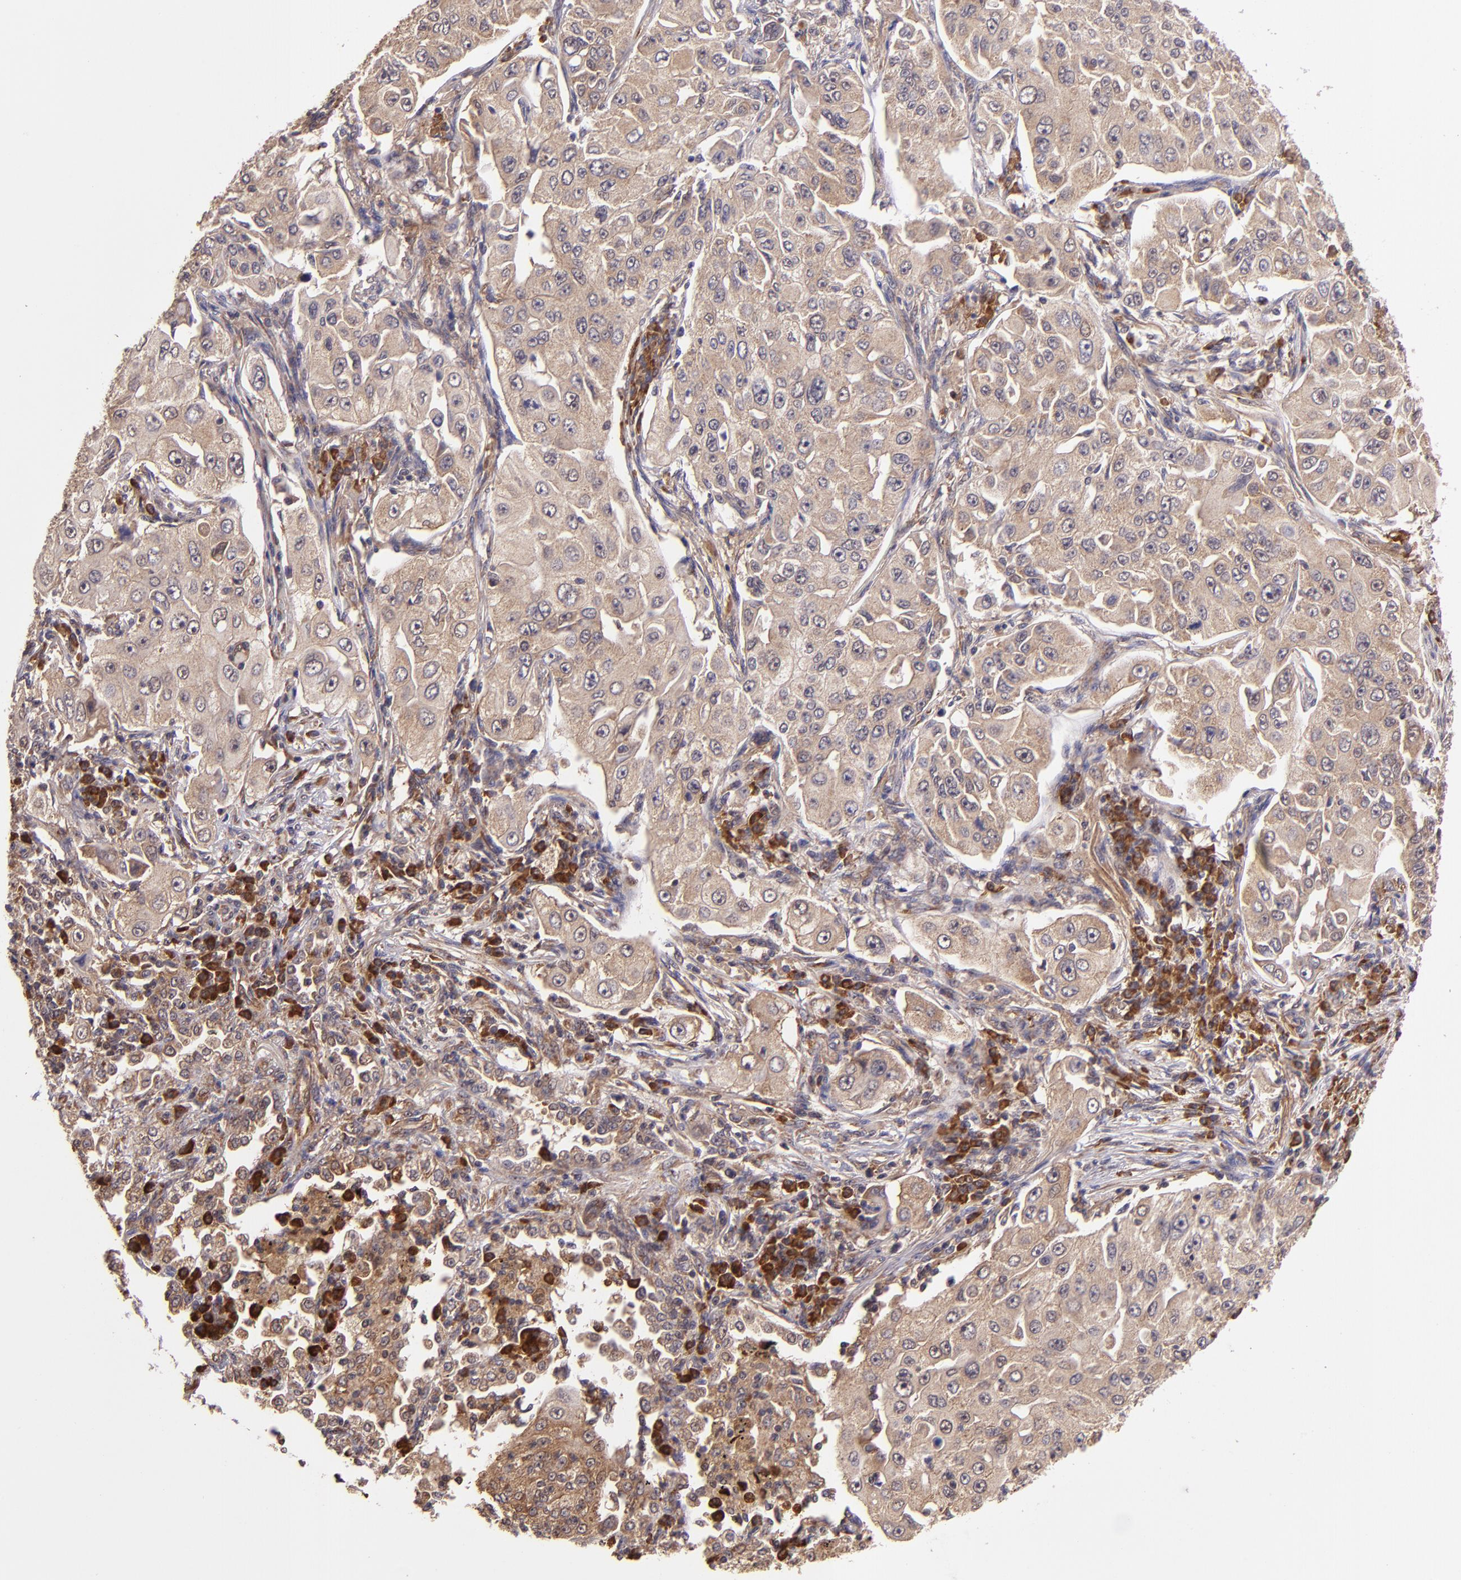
{"staining": {"intensity": "moderate", "quantity": ">75%", "location": "cytoplasmic/membranous"}, "tissue": "lung cancer", "cell_type": "Tumor cells", "image_type": "cancer", "snomed": [{"axis": "morphology", "description": "Adenocarcinoma, NOS"}, {"axis": "topography", "description": "Lung"}], "caption": "Adenocarcinoma (lung) stained for a protein (brown) reveals moderate cytoplasmic/membranous positive positivity in approximately >75% of tumor cells.", "gene": "USP51", "patient": {"sex": "male", "age": 84}}